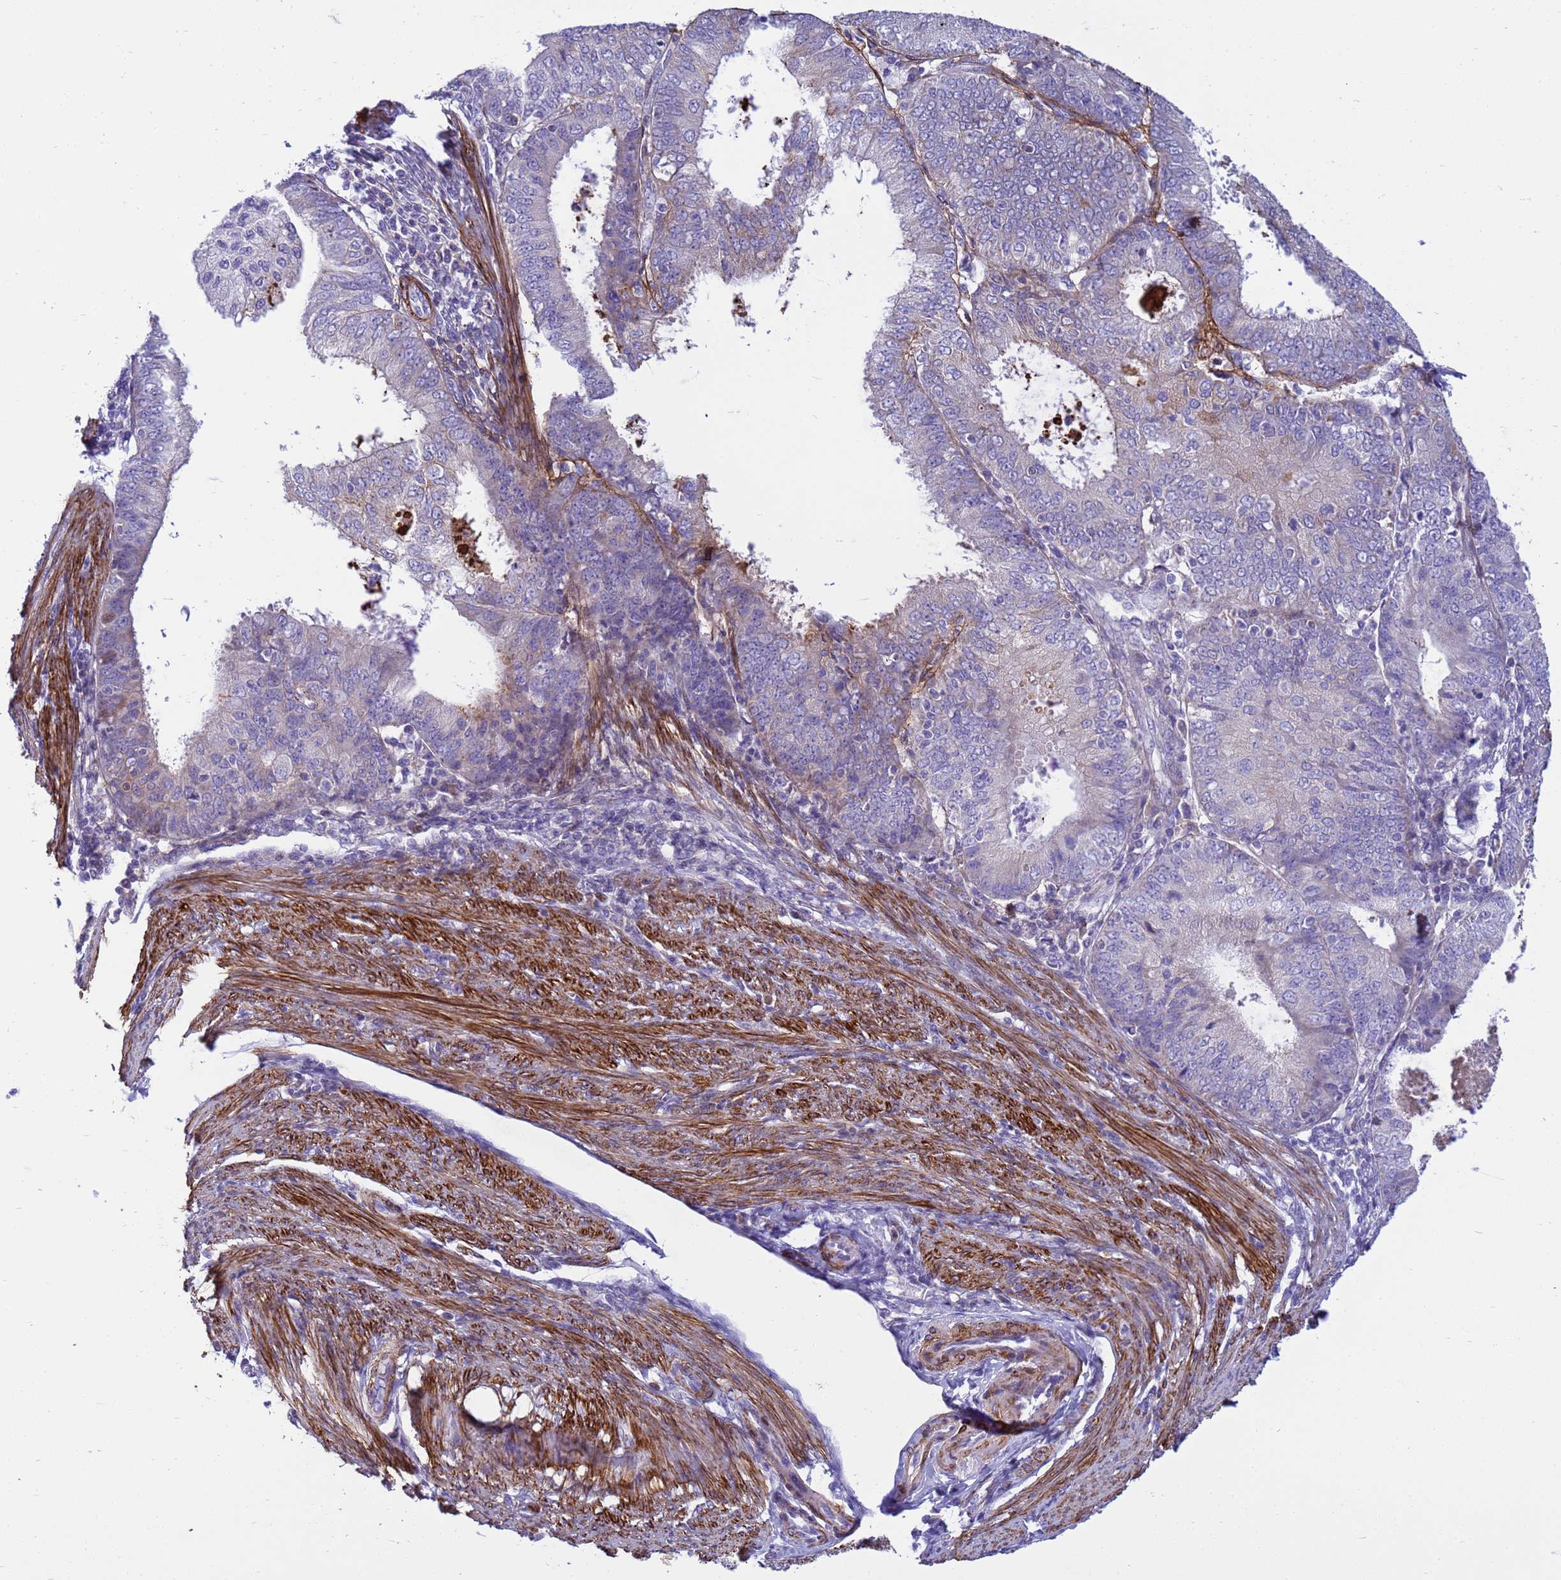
{"staining": {"intensity": "negative", "quantity": "none", "location": "none"}, "tissue": "endometrial cancer", "cell_type": "Tumor cells", "image_type": "cancer", "snomed": [{"axis": "morphology", "description": "Adenocarcinoma, NOS"}, {"axis": "topography", "description": "Endometrium"}], "caption": "Image shows no protein staining in tumor cells of adenocarcinoma (endometrial) tissue.", "gene": "P2RX7", "patient": {"sex": "female", "age": 57}}